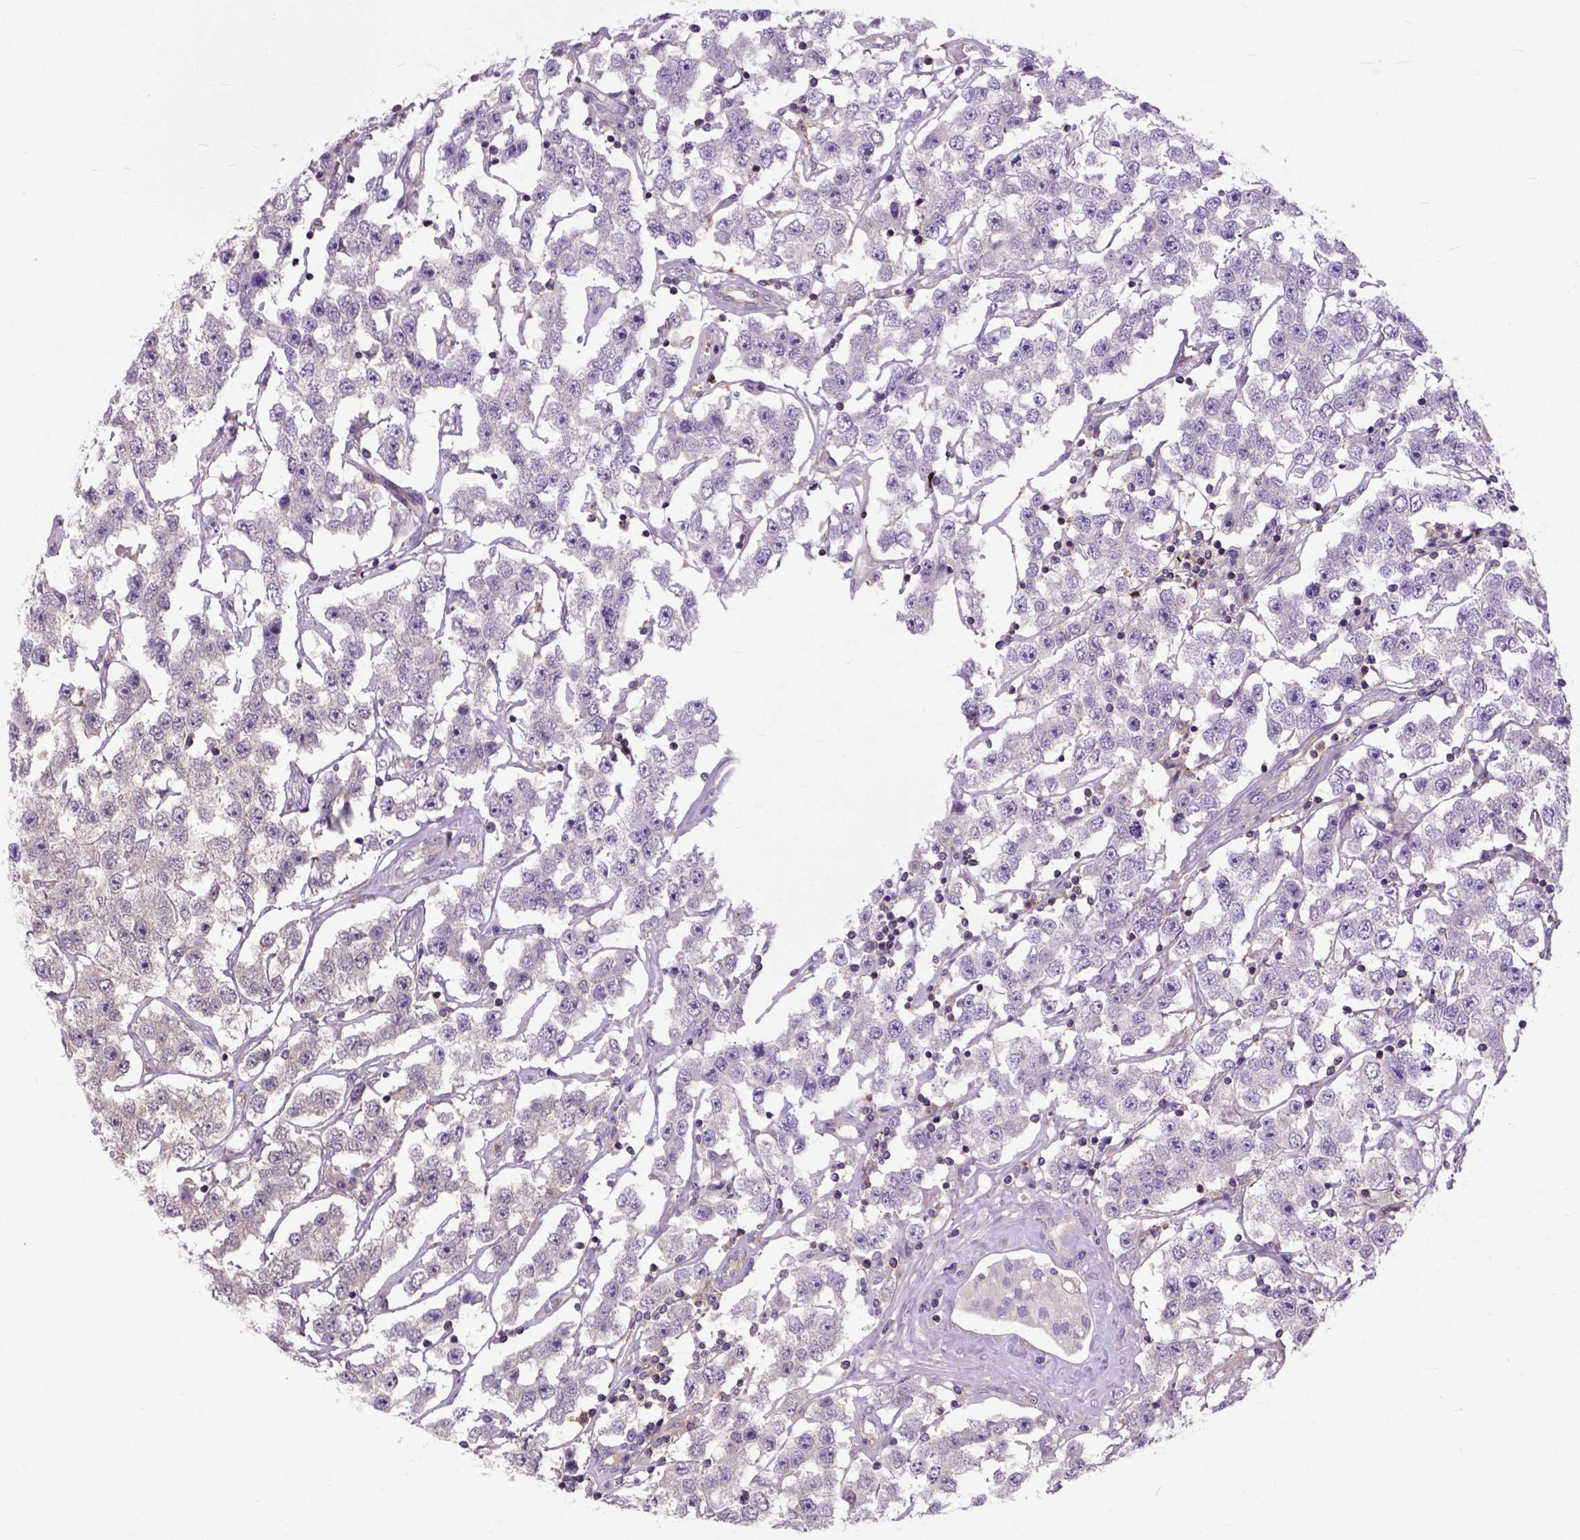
{"staining": {"intensity": "weak", "quantity": "<25%", "location": "cytoplasmic/membranous"}, "tissue": "testis cancer", "cell_type": "Tumor cells", "image_type": "cancer", "snomed": [{"axis": "morphology", "description": "Seminoma, NOS"}, {"axis": "topography", "description": "Testis"}], "caption": "Testis cancer was stained to show a protein in brown. There is no significant expression in tumor cells. (Immunohistochemistry, brightfield microscopy, high magnification).", "gene": "NAMPT", "patient": {"sex": "male", "age": 52}}